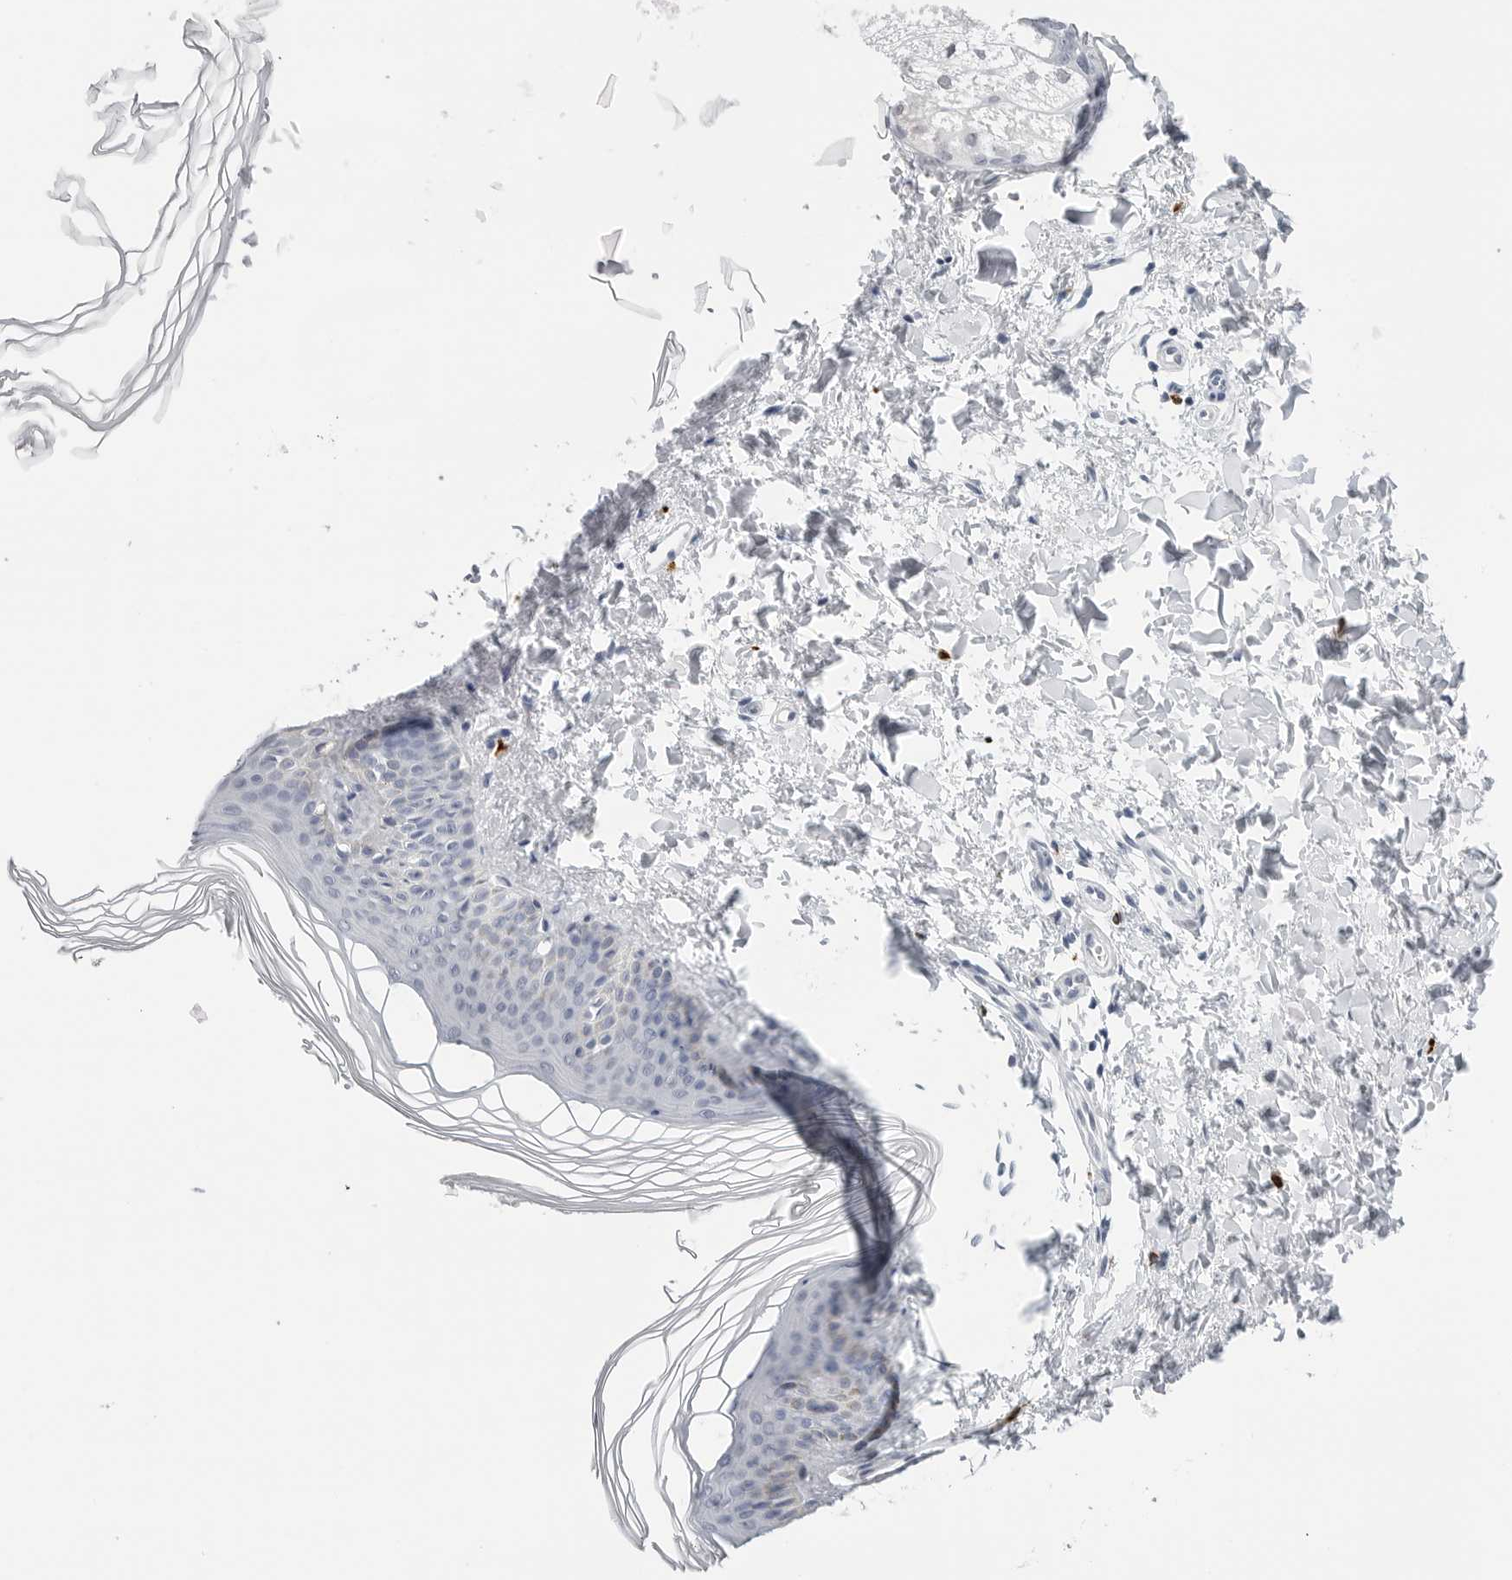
{"staining": {"intensity": "negative", "quantity": "none", "location": "none"}, "tissue": "skin", "cell_type": "Fibroblasts", "image_type": "normal", "snomed": [{"axis": "morphology", "description": "Normal tissue, NOS"}, {"axis": "topography", "description": "Skin"}], "caption": "DAB (3,3'-diaminobenzidine) immunohistochemical staining of normal human skin exhibits no significant positivity in fibroblasts. (Stains: DAB immunohistochemistry (IHC) with hematoxylin counter stain, Microscopy: brightfield microscopy at high magnification).", "gene": "HSPB7", "patient": {"sex": "female", "age": 27}}